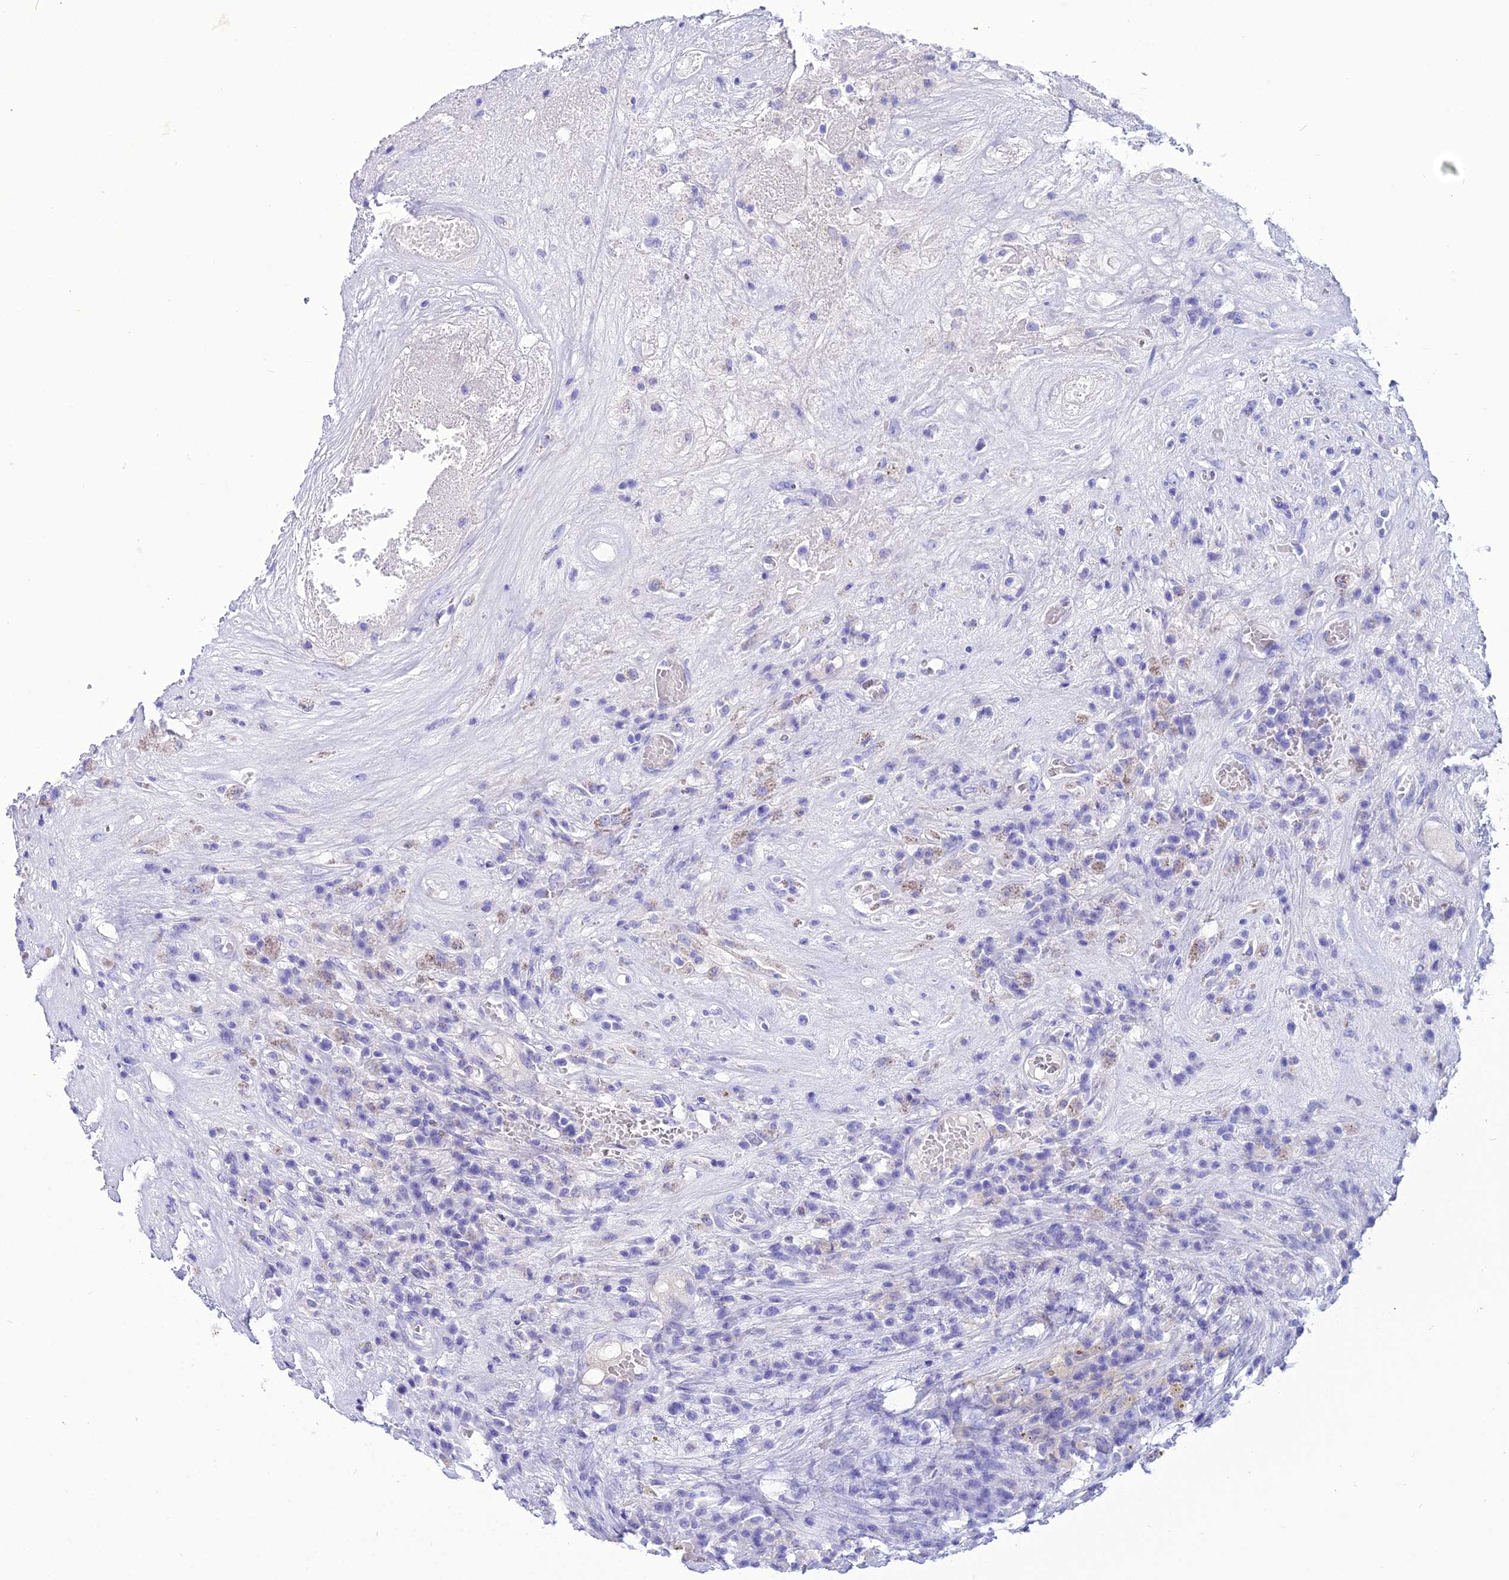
{"staining": {"intensity": "negative", "quantity": "none", "location": "none"}, "tissue": "testis cancer", "cell_type": "Tumor cells", "image_type": "cancer", "snomed": [{"axis": "morphology", "description": "Carcinoma, Embryonal, NOS"}, {"axis": "topography", "description": "Testis"}], "caption": "Histopathology image shows no protein staining in tumor cells of testis embryonal carcinoma tissue.", "gene": "PNMA5", "patient": {"sex": "male", "age": 26}}